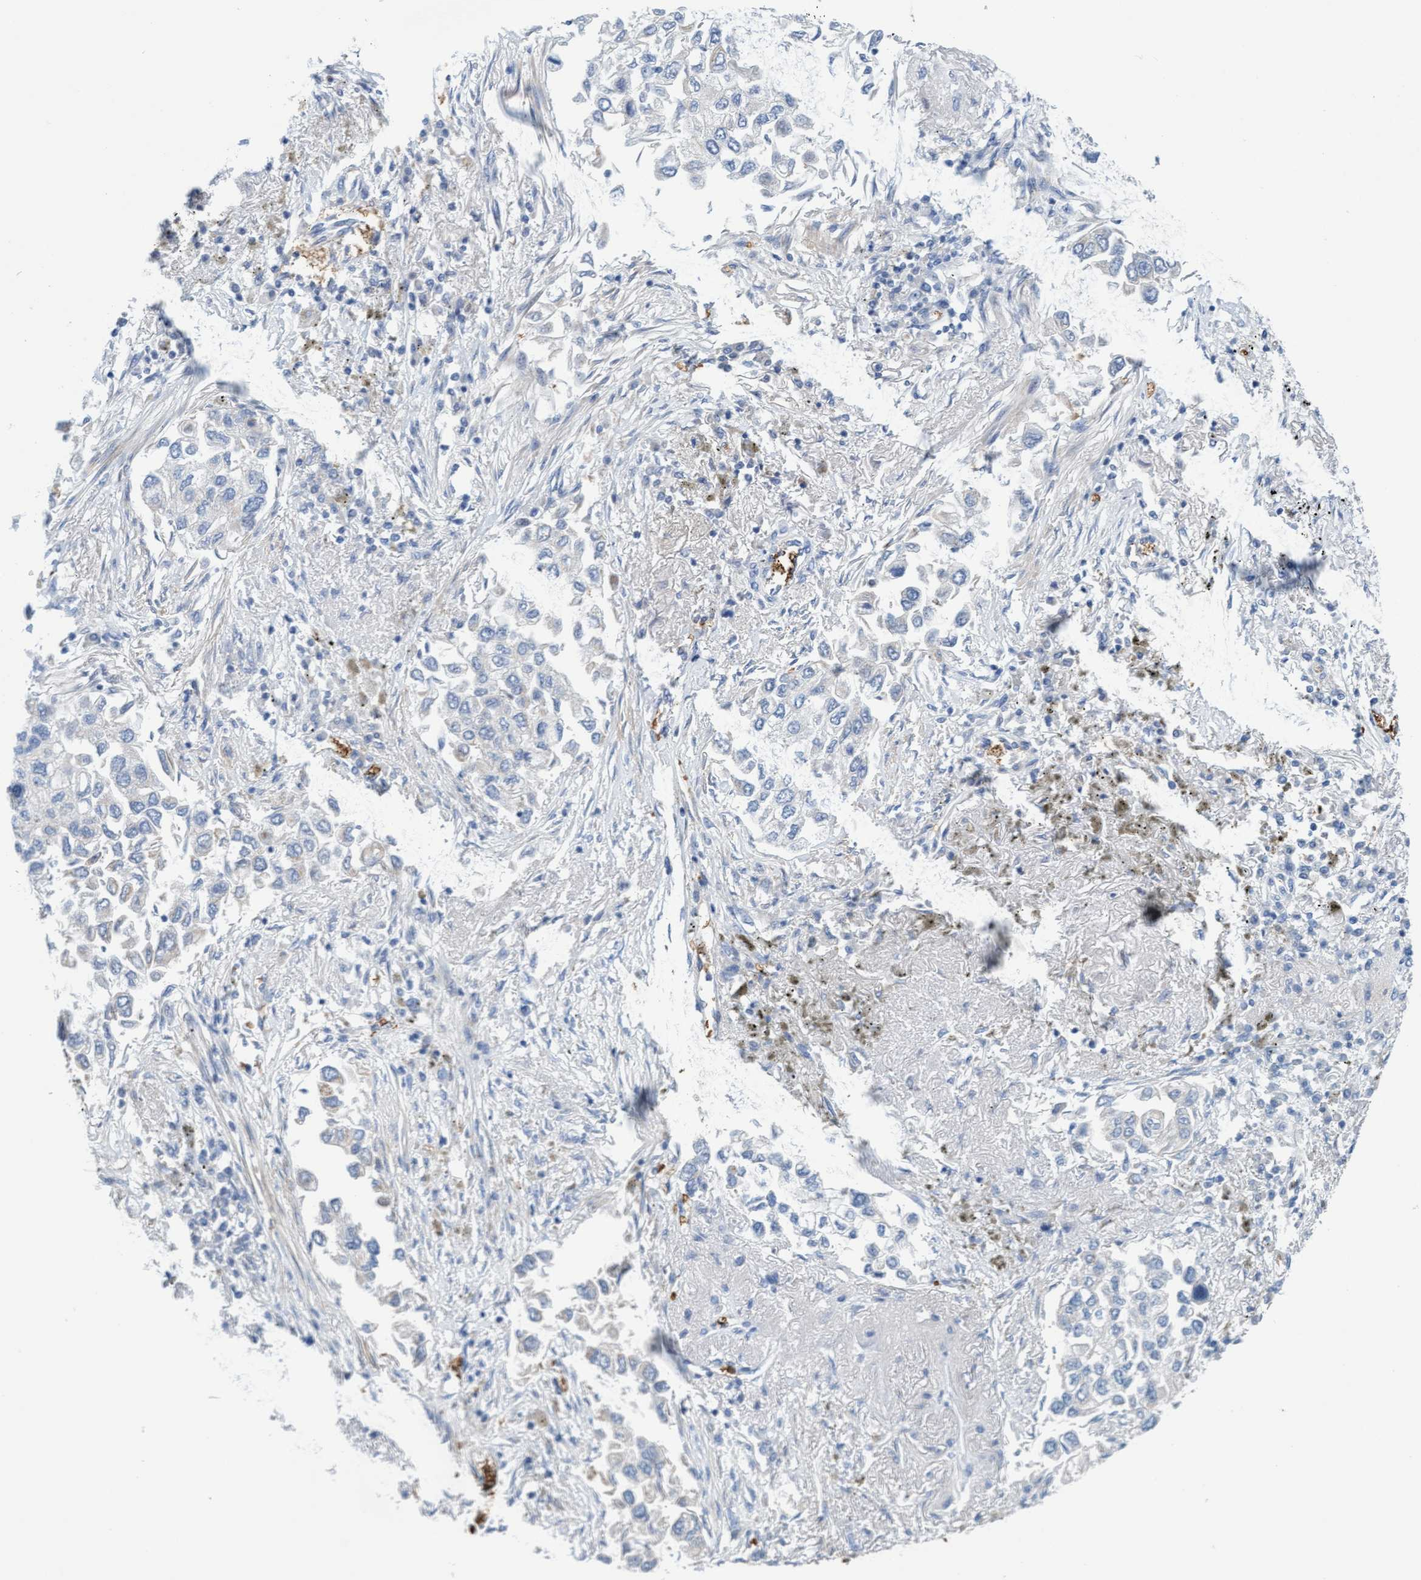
{"staining": {"intensity": "negative", "quantity": "none", "location": "none"}, "tissue": "lung cancer", "cell_type": "Tumor cells", "image_type": "cancer", "snomed": [{"axis": "morphology", "description": "Inflammation, NOS"}, {"axis": "morphology", "description": "Adenocarcinoma, NOS"}, {"axis": "topography", "description": "Lung"}], "caption": "Lung cancer was stained to show a protein in brown. There is no significant staining in tumor cells.", "gene": "P2RX5", "patient": {"sex": "male", "age": 63}}